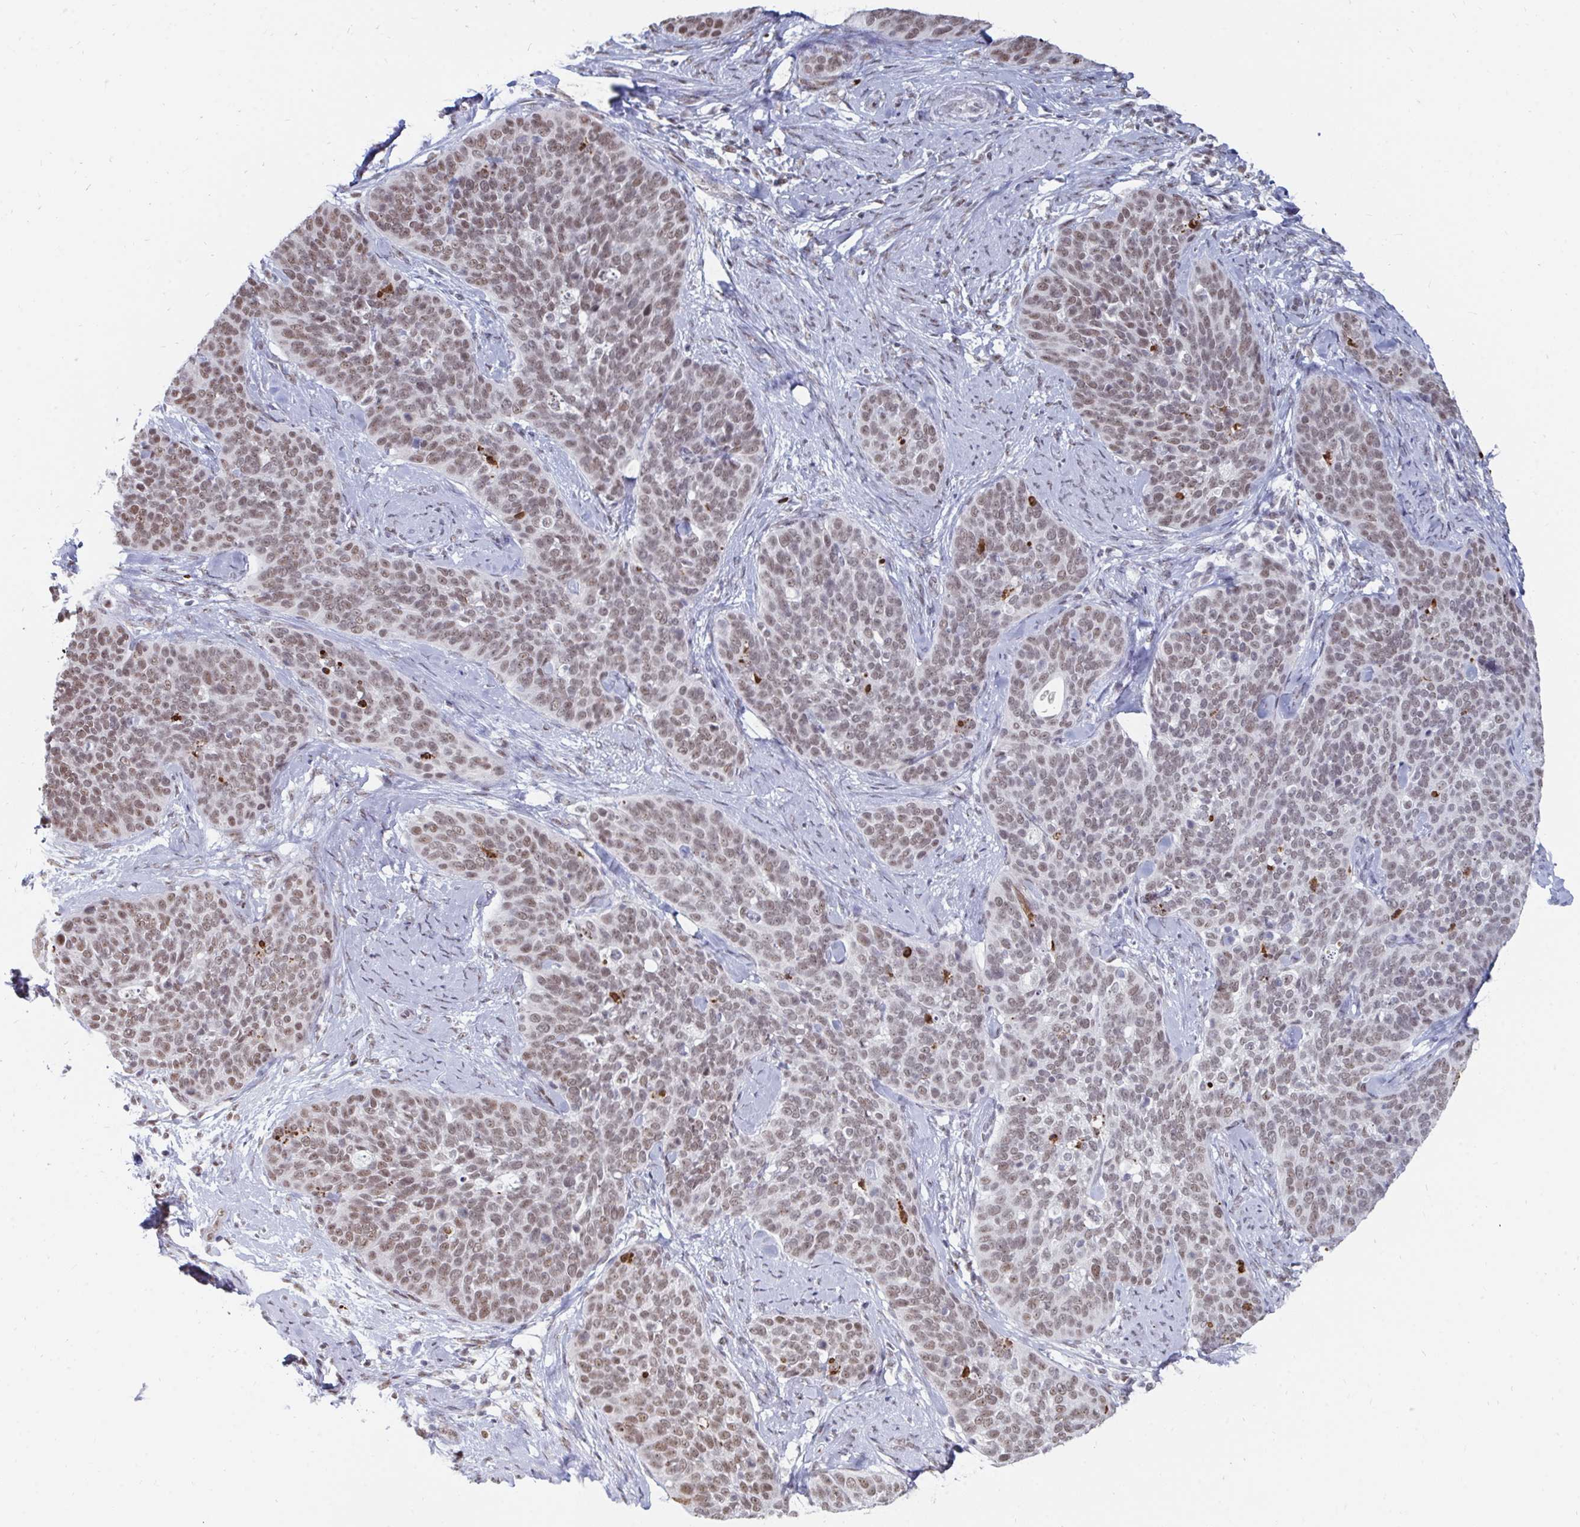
{"staining": {"intensity": "weak", "quantity": ">75%", "location": "nuclear"}, "tissue": "cervical cancer", "cell_type": "Tumor cells", "image_type": "cancer", "snomed": [{"axis": "morphology", "description": "Squamous cell carcinoma, NOS"}, {"axis": "topography", "description": "Cervix"}], "caption": "Approximately >75% of tumor cells in human squamous cell carcinoma (cervical) demonstrate weak nuclear protein positivity as visualized by brown immunohistochemical staining.", "gene": "TRIP12", "patient": {"sex": "female", "age": 69}}